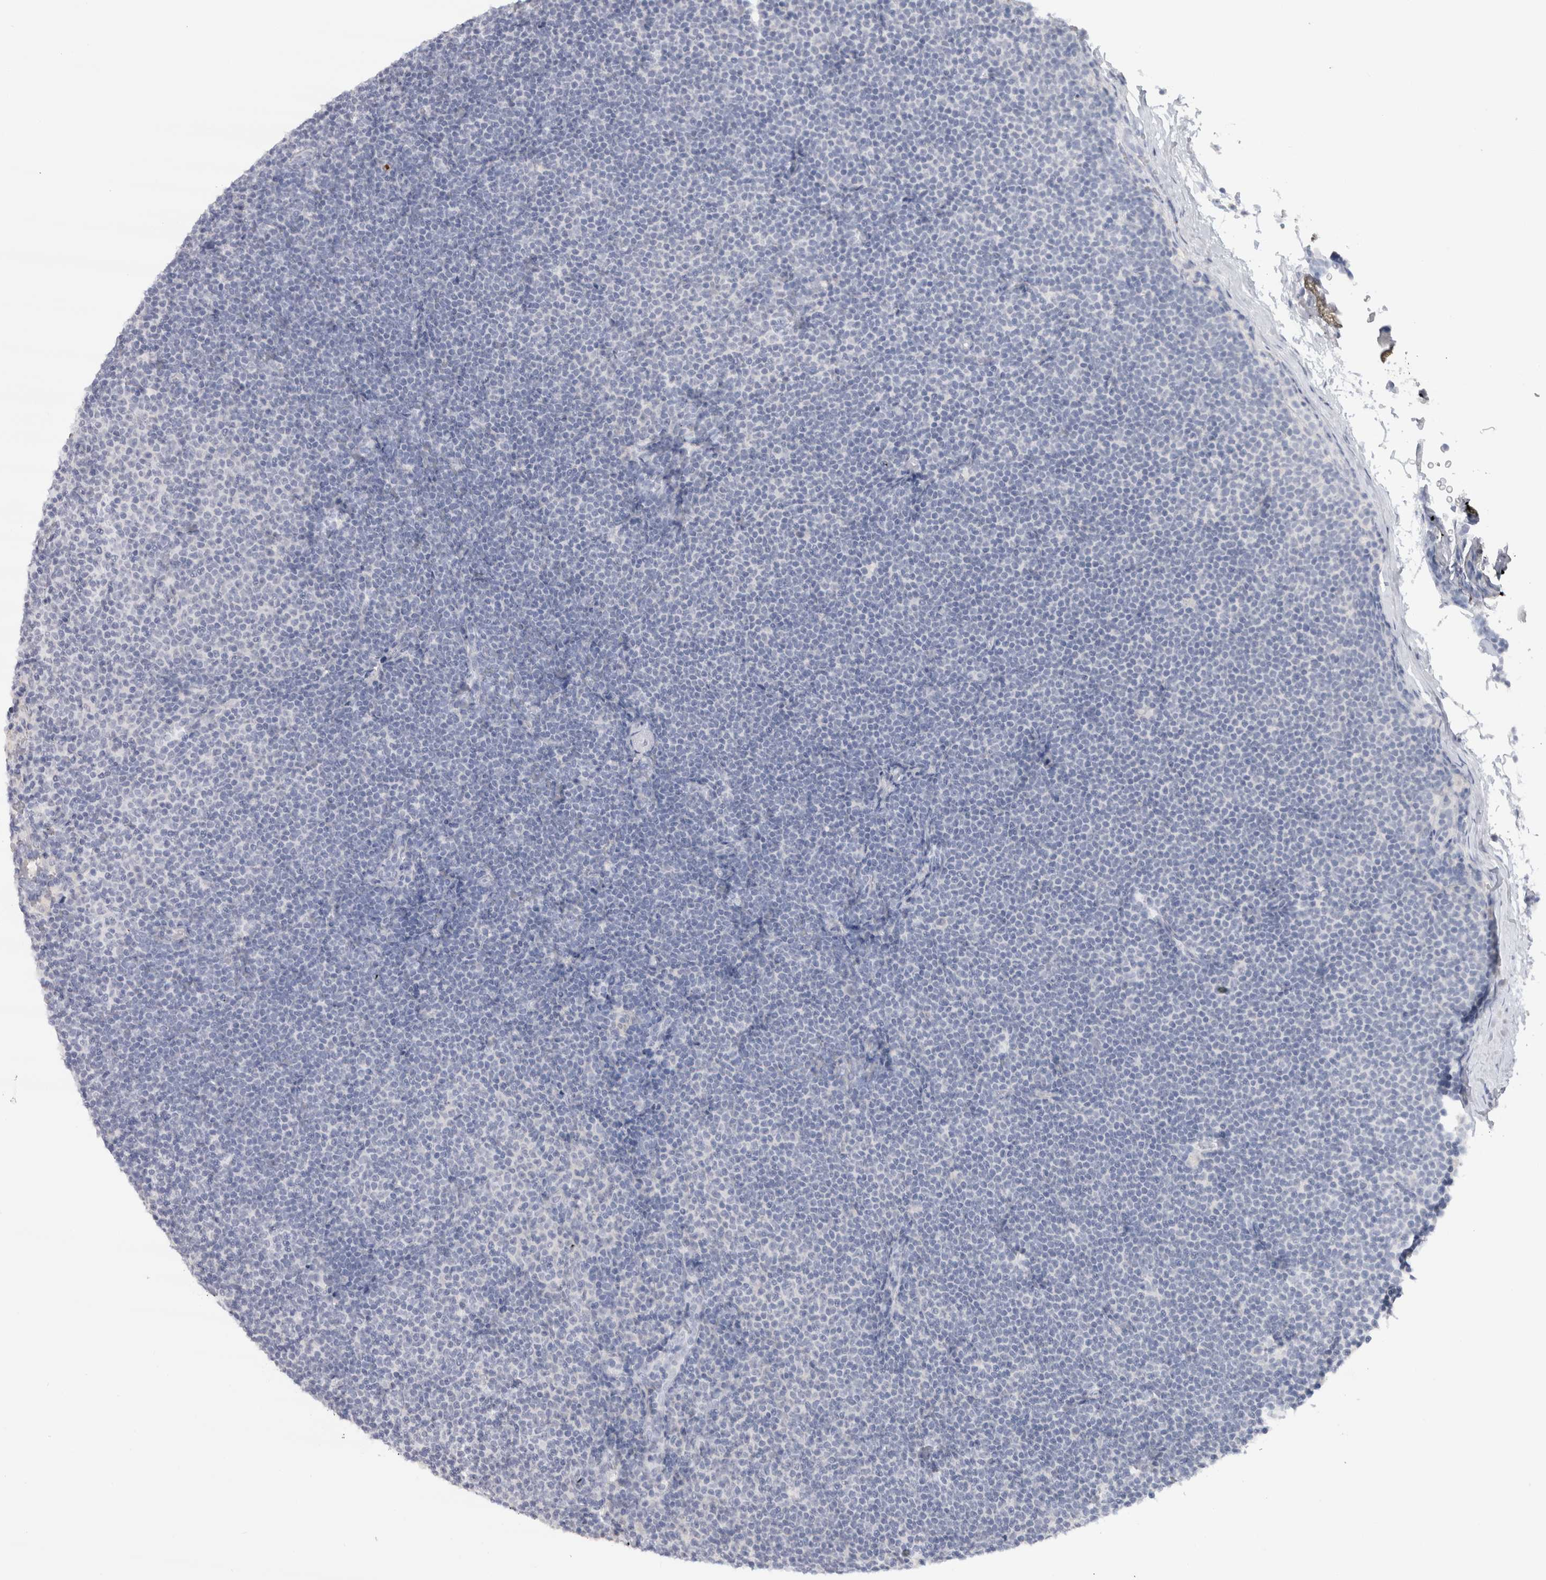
{"staining": {"intensity": "negative", "quantity": "none", "location": "none"}, "tissue": "lymphoma", "cell_type": "Tumor cells", "image_type": "cancer", "snomed": [{"axis": "morphology", "description": "Malignant lymphoma, non-Hodgkin's type, Low grade"}, {"axis": "topography", "description": "Lymph node"}], "caption": "IHC of lymphoma shows no expression in tumor cells.", "gene": "CDH17", "patient": {"sex": "female", "age": 53}}